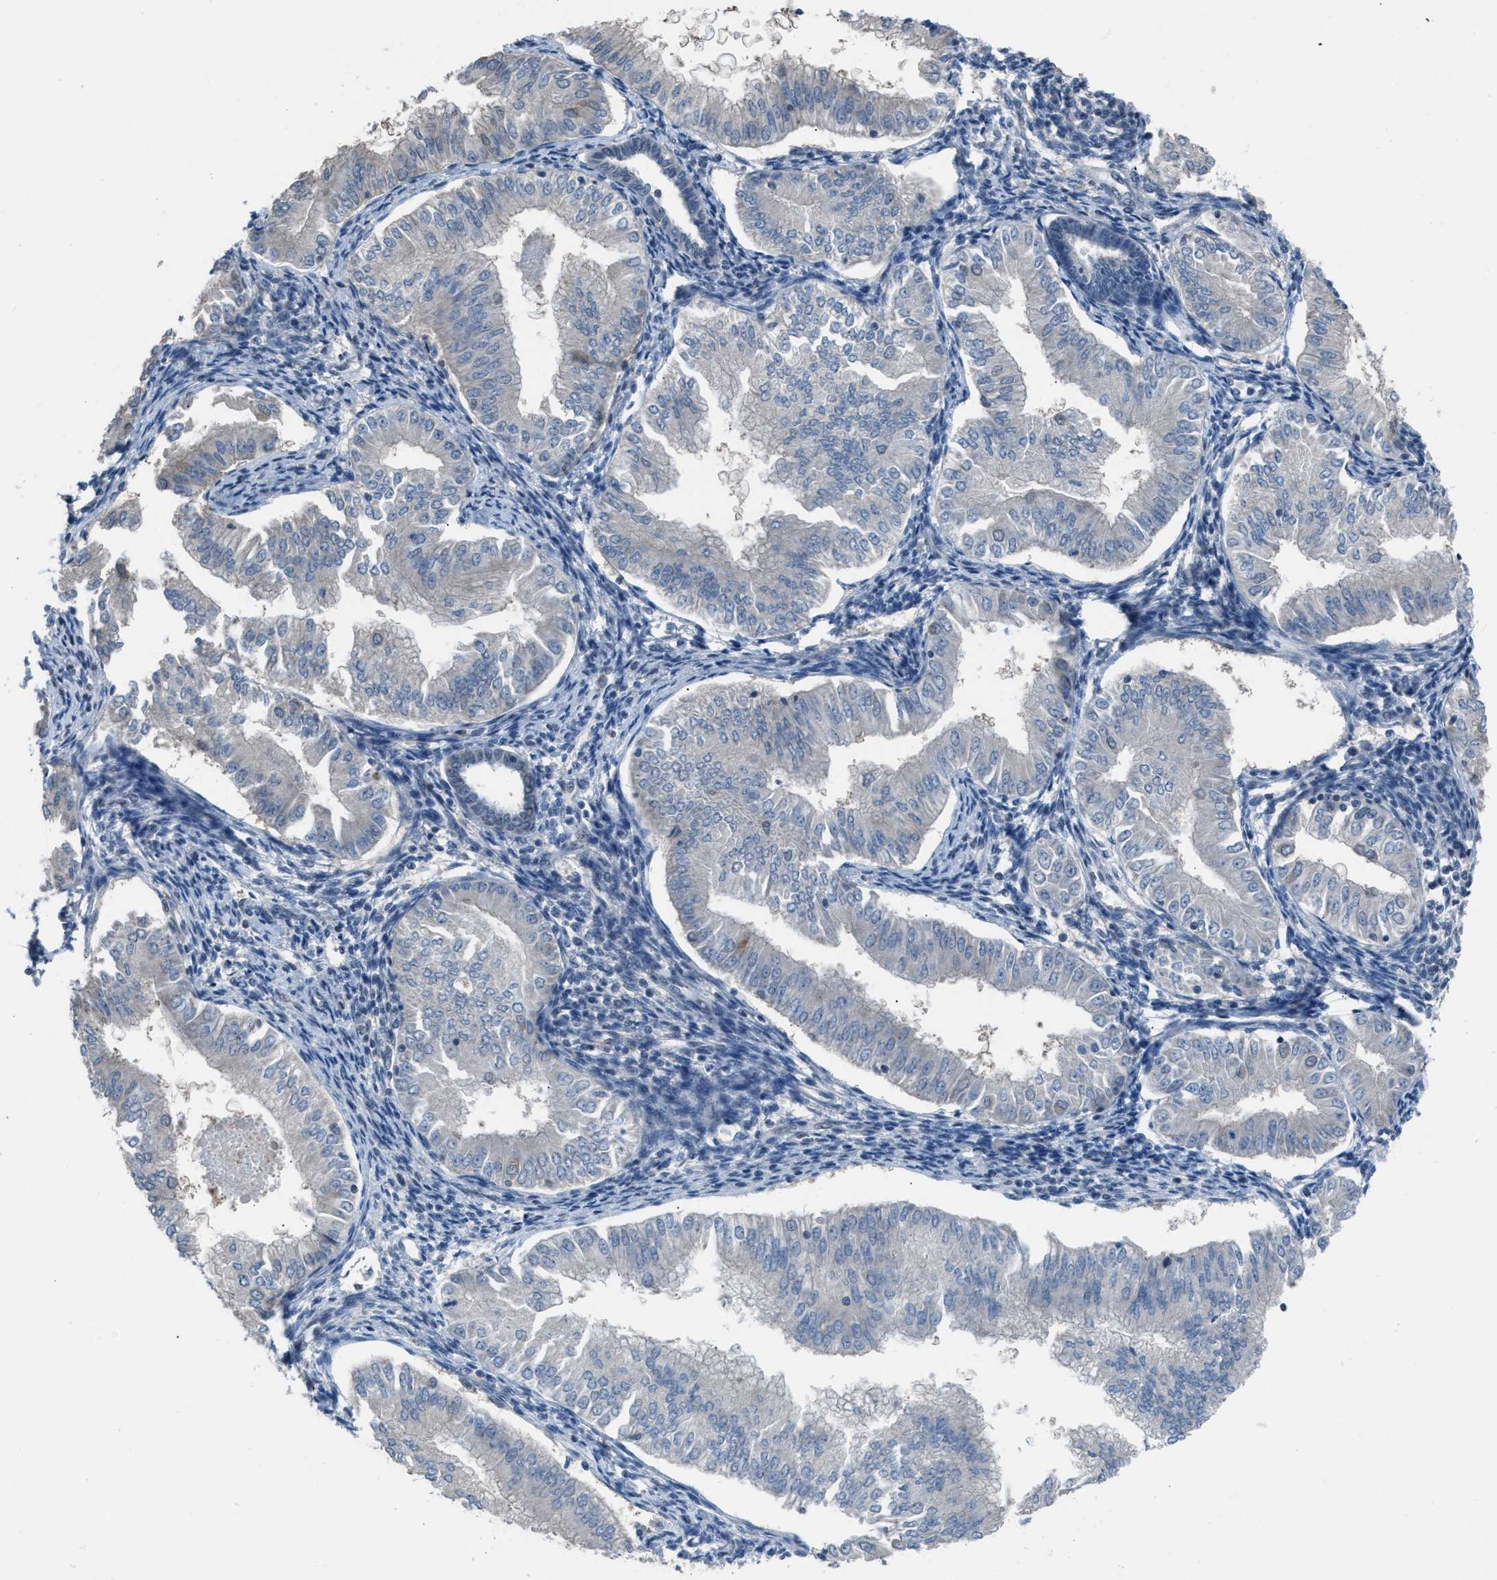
{"staining": {"intensity": "negative", "quantity": "none", "location": "none"}, "tissue": "endometrial cancer", "cell_type": "Tumor cells", "image_type": "cancer", "snomed": [{"axis": "morphology", "description": "Normal tissue, NOS"}, {"axis": "morphology", "description": "Adenocarcinoma, NOS"}, {"axis": "topography", "description": "Endometrium"}], "caption": "Human endometrial cancer stained for a protein using immunohistochemistry displays no positivity in tumor cells.", "gene": "ZNF276", "patient": {"sex": "female", "age": 53}}